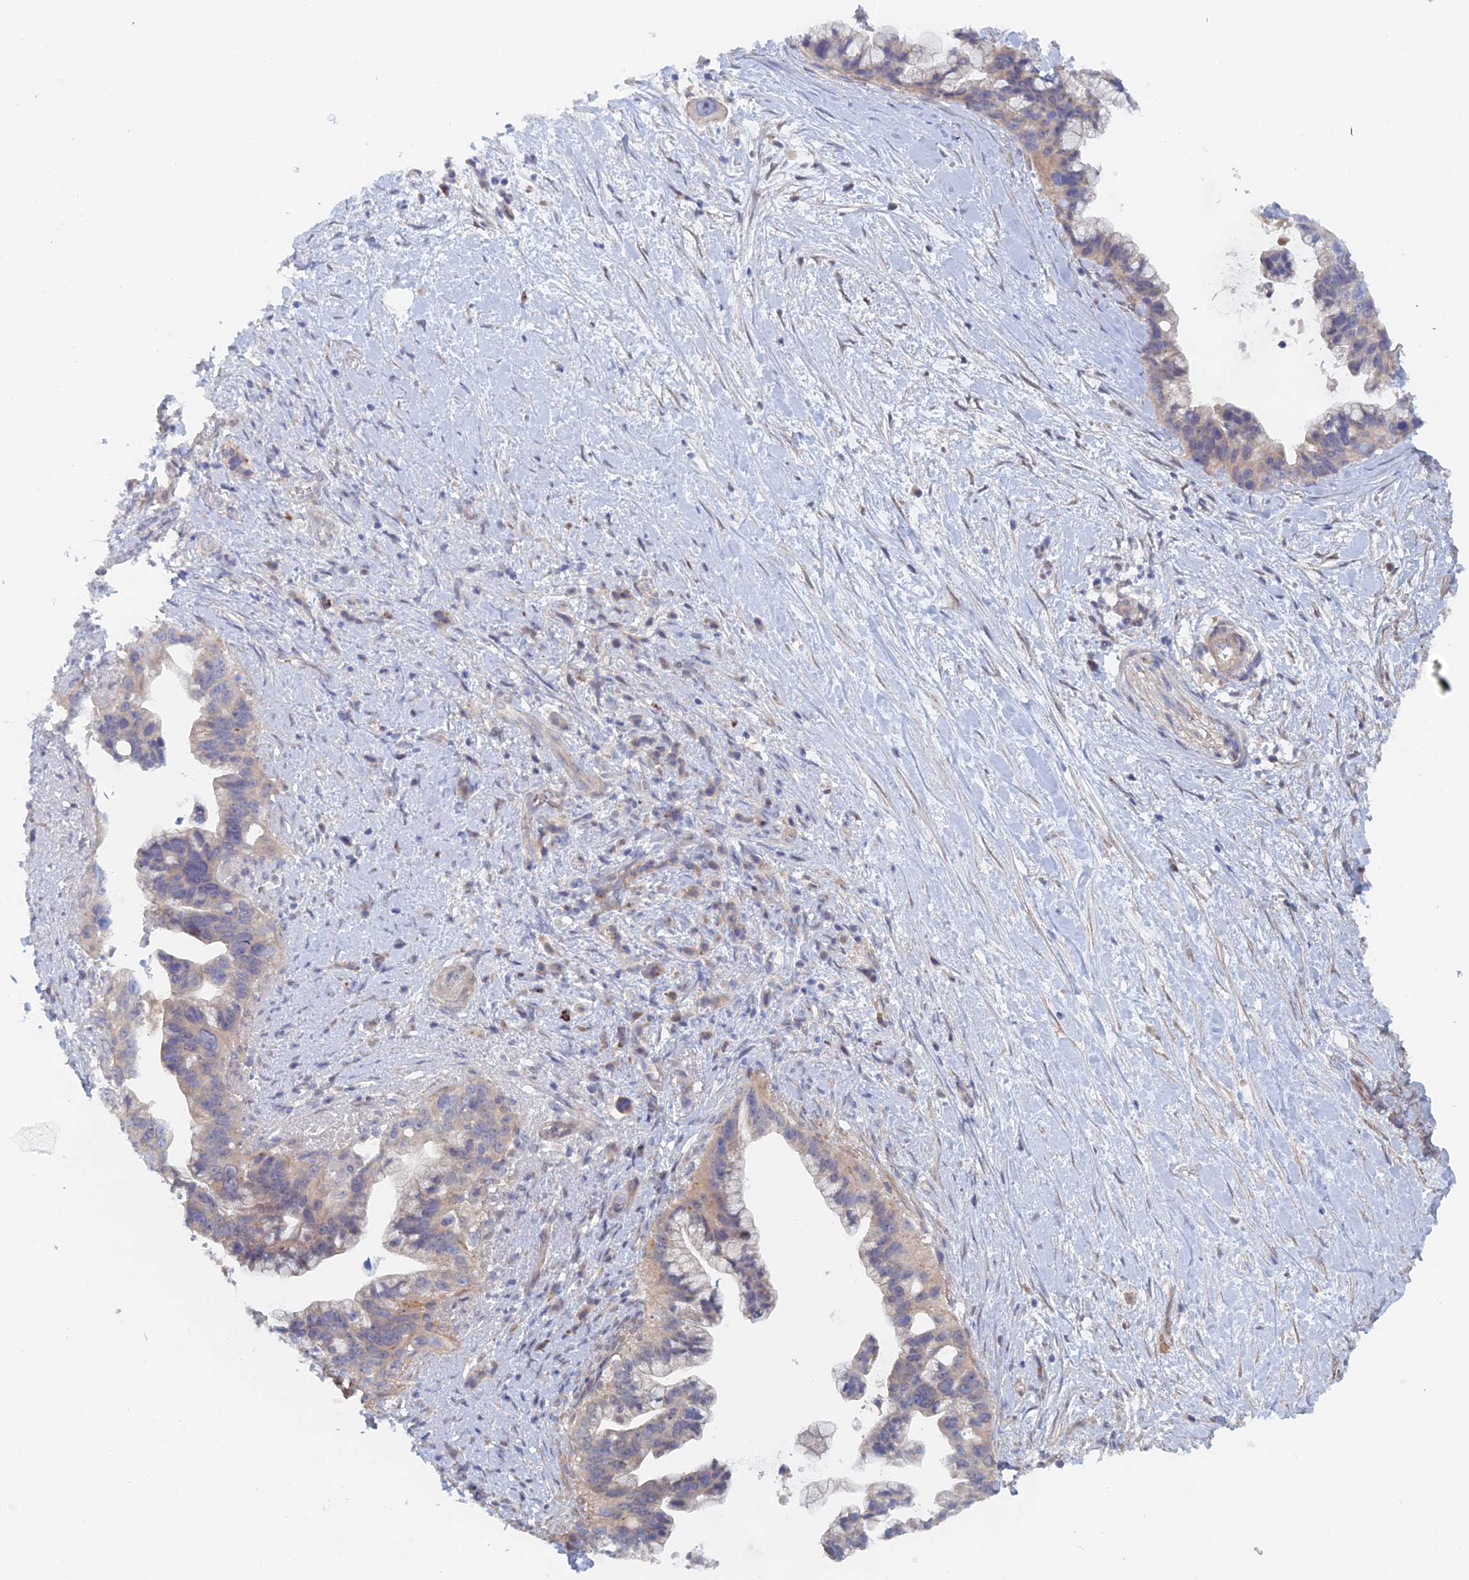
{"staining": {"intensity": "negative", "quantity": "none", "location": "none"}, "tissue": "pancreatic cancer", "cell_type": "Tumor cells", "image_type": "cancer", "snomed": [{"axis": "morphology", "description": "Adenocarcinoma, NOS"}, {"axis": "topography", "description": "Pancreas"}], "caption": "There is no significant positivity in tumor cells of adenocarcinoma (pancreatic).", "gene": "ELOVL6", "patient": {"sex": "female", "age": 83}}